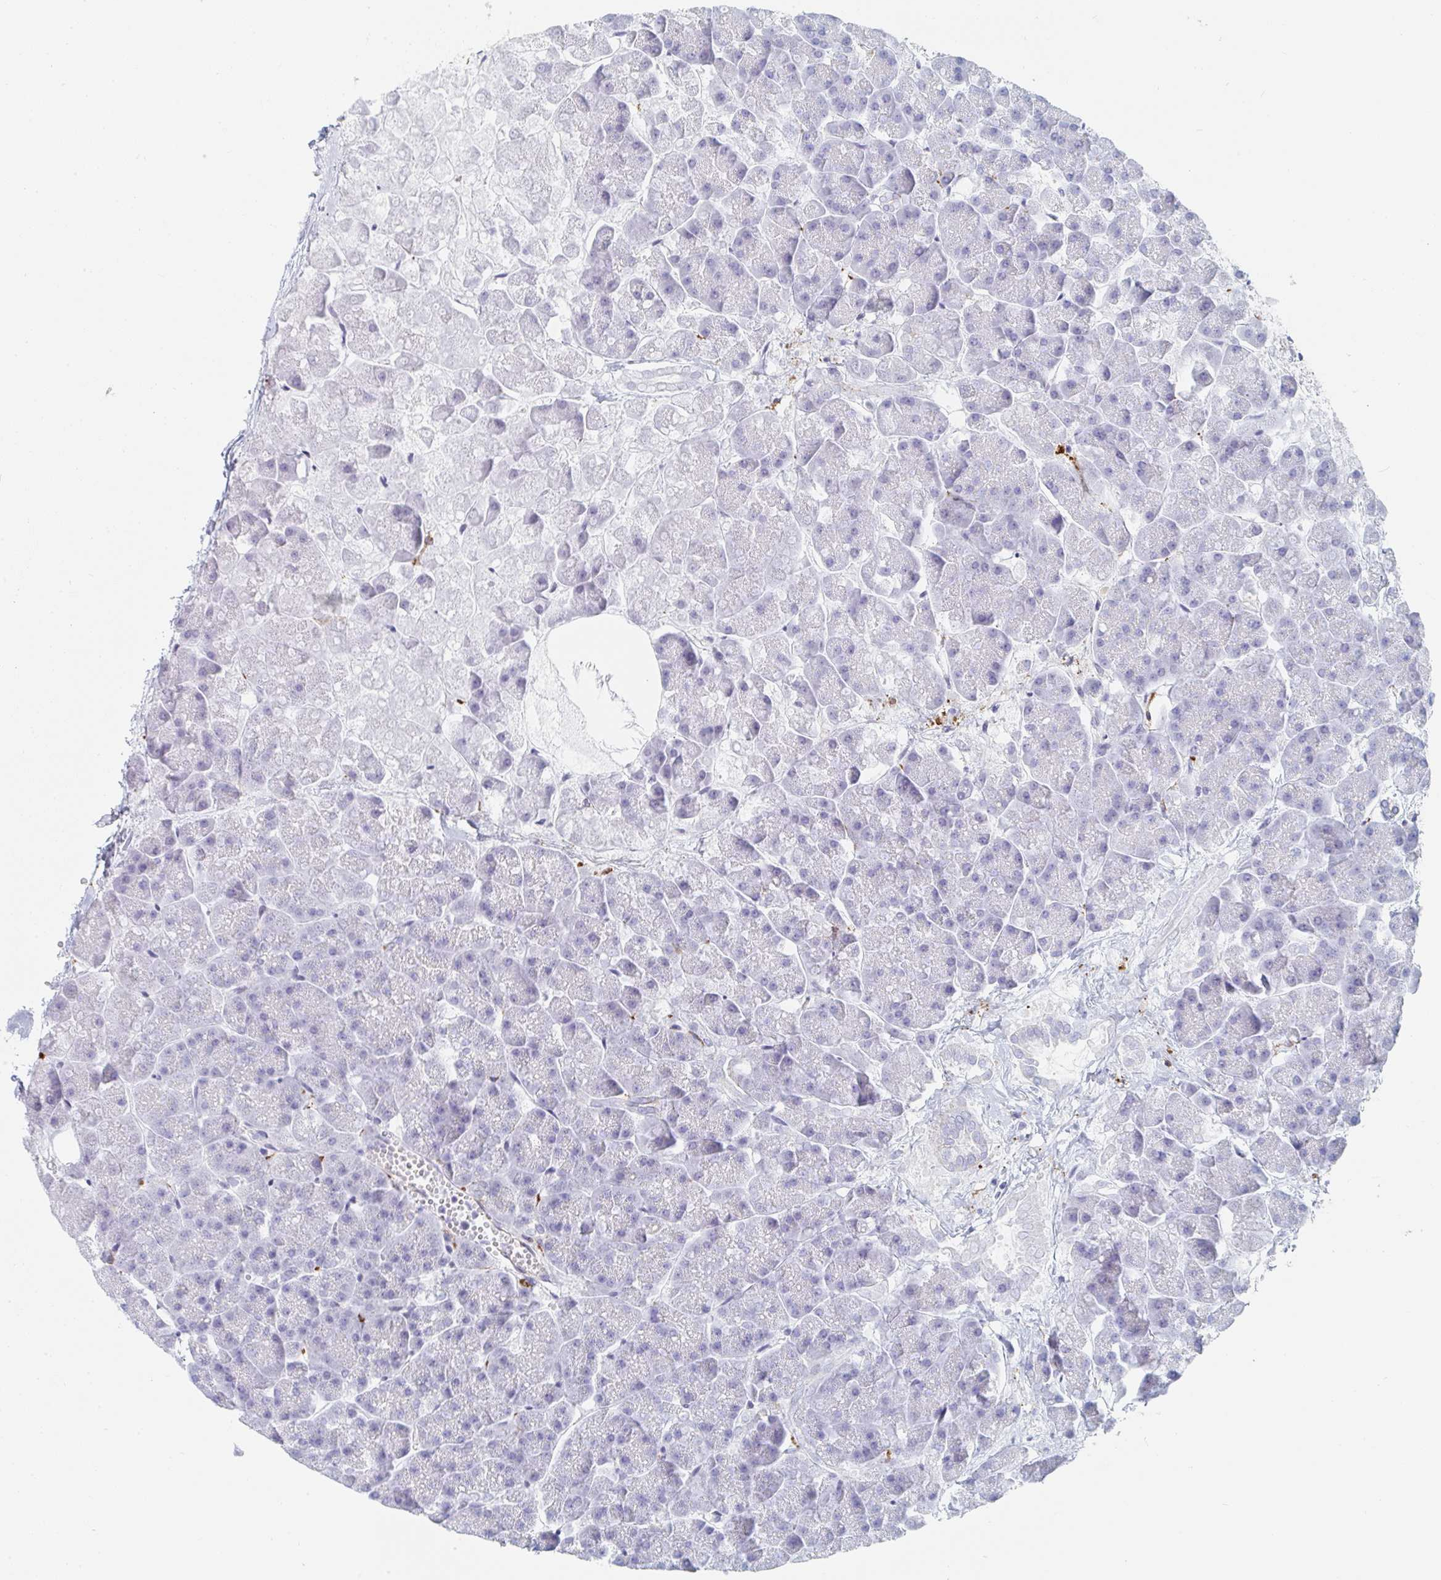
{"staining": {"intensity": "negative", "quantity": "none", "location": "none"}, "tissue": "pancreas", "cell_type": "Exocrine glandular cells", "image_type": "normal", "snomed": [{"axis": "morphology", "description": "Normal tissue, NOS"}, {"axis": "topography", "description": "Pancreas"}, {"axis": "topography", "description": "Peripheral nerve tissue"}], "caption": "Exocrine glandular cells show no significant expression in normal pancreas.", "gene": "DAB2", "patient": {"sex": "male", "age": 54}}